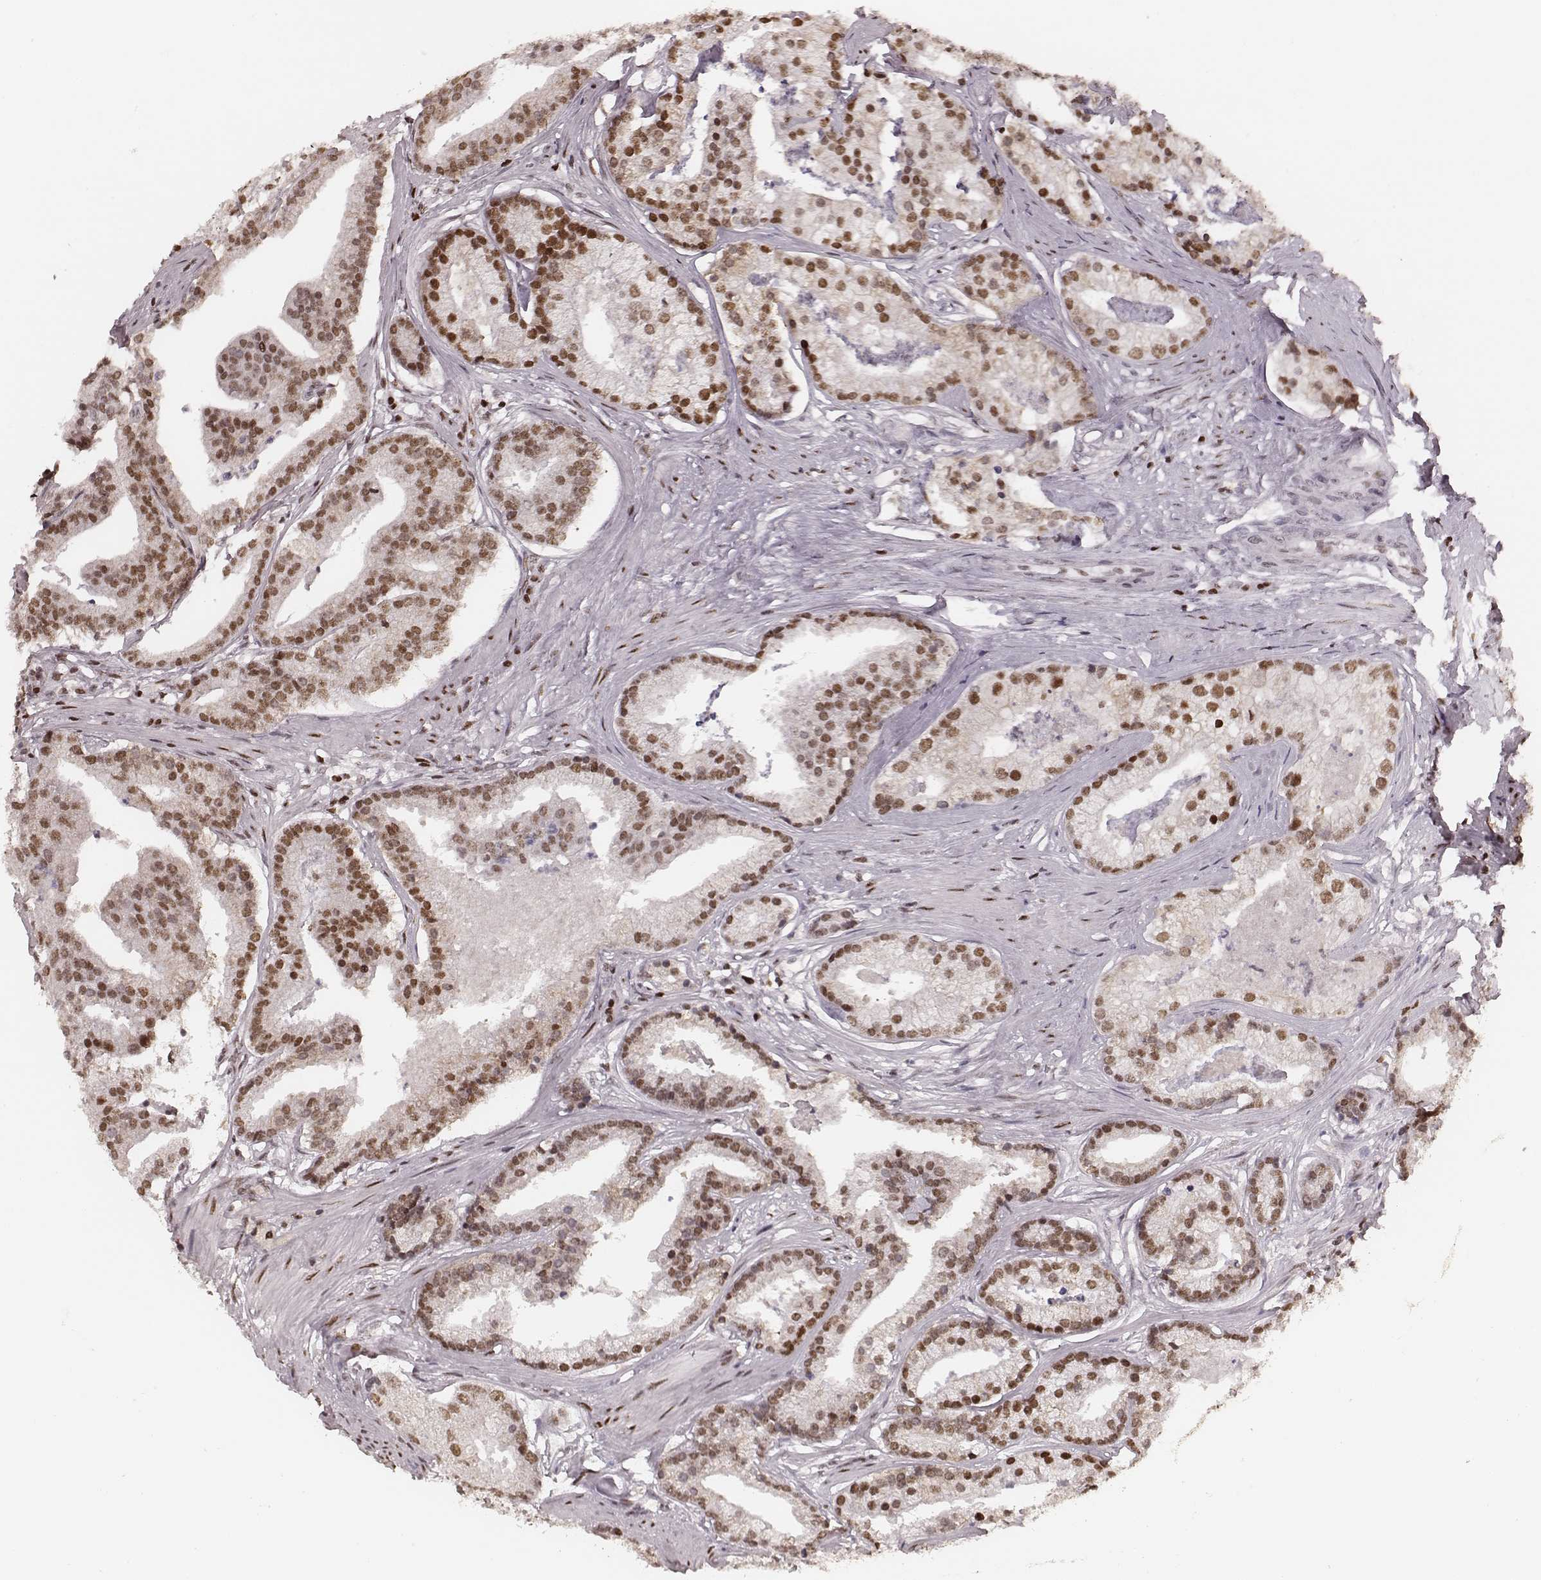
{"staining": {"intensity": "moderate", "quantity": ">75%", "location": "nuclear"}, "tissue": "prostate cancer", "cell_type": "Tumor cells", "image_type": "cancer", "snomed": [{"axis": "morphology", "description": "Adenocarcinoma, NOS"}, {"axis": "topography", "description": "Prostate and seminal vesicle, NOS"}, {"axis": "topography", "description": "Prostate"}], "caption": "There is medium levels of moderate nuclear expression in tumor cells of prostate adenocarcinoma, as demonstrated by immunohistochemical staining (brown color).", "gene": "PARP1", "patient": {"sex": "male", "age": 44}}